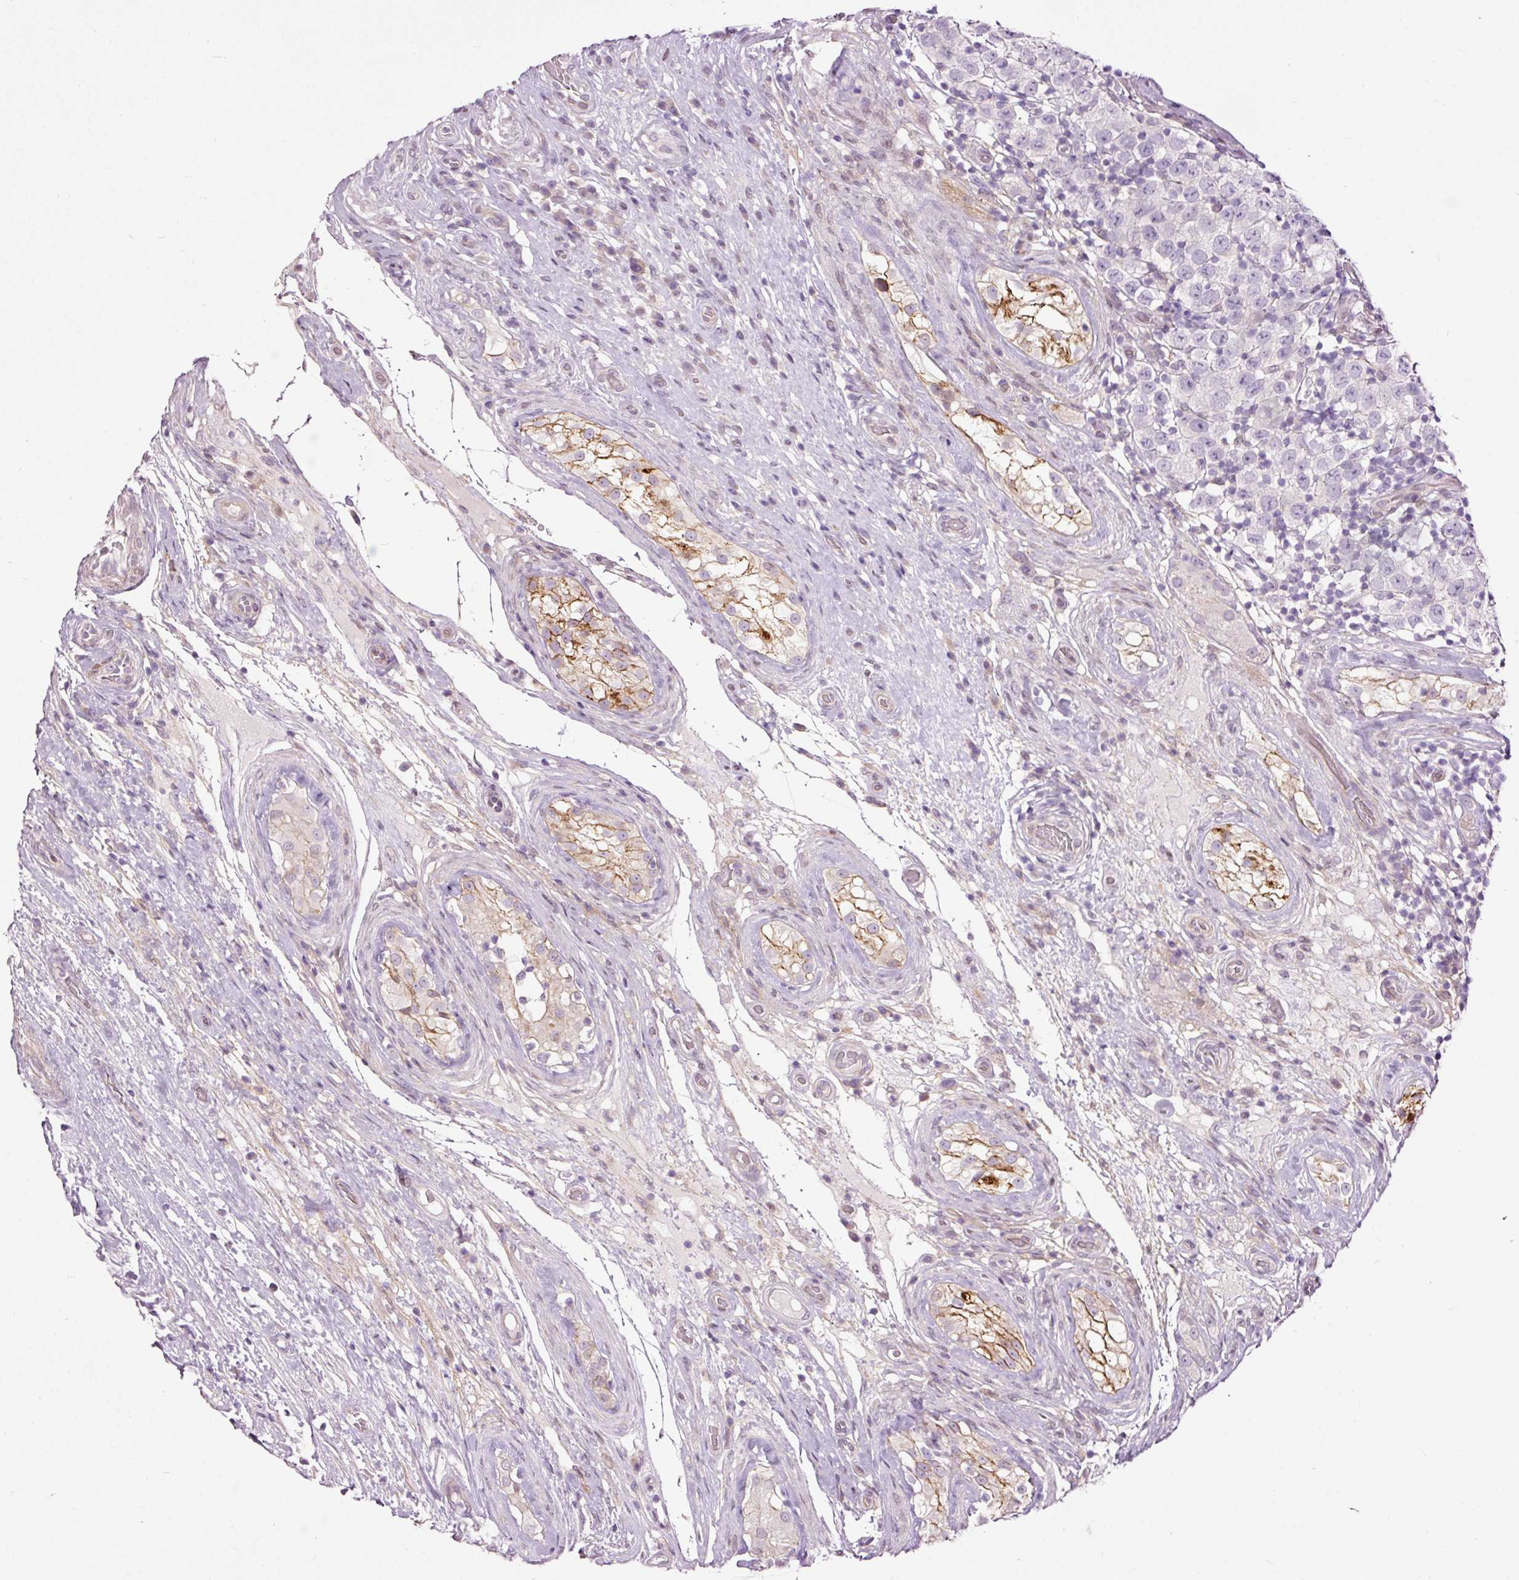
{"staining": {"intensity": "negative", "quantity": "none", "location": "none"}, "tissue": "testis cancer", "cell_type": "Tumor cells", "image_type": "cancer", "snomed": [{"axis": "morphology", "description": "Seminoma, NOS"}, {"axis": "morphology", "description": "Carcinoma, Embryonal, NOS"}, {"axis": "topography", "description": "Testis"}], "caption": "DAB (3,3'-diaminobenzidine) immunohistochemical staining of testis cancer (seminoma) demonstrates no significant positivity in tumor cells.", "gene": "FCRL4", "patient": {"sex": "male", "age": 41}}